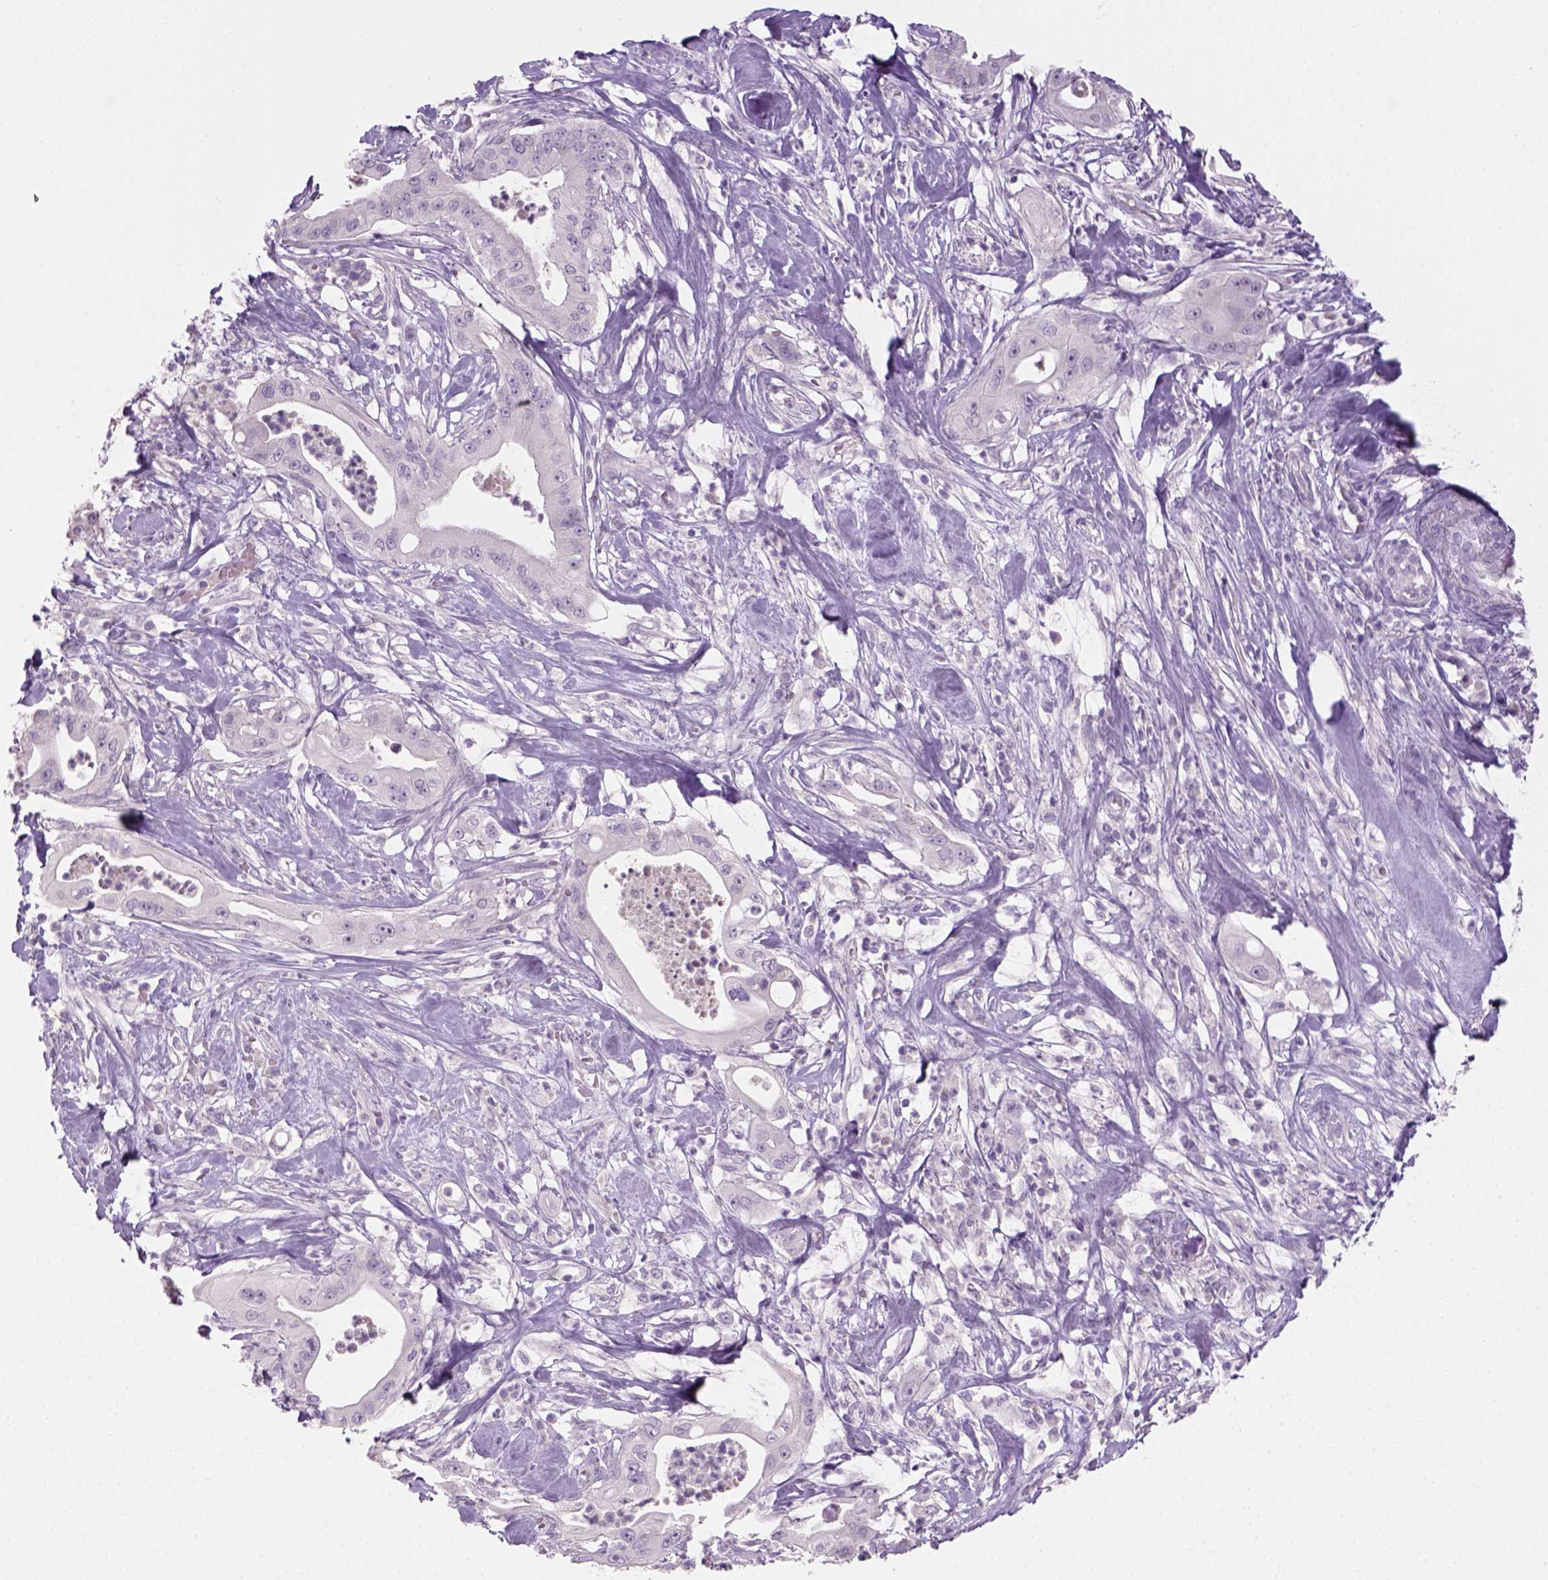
{"staining": {"intensity": "negative", "quantity": "none", "location": "none"}, "tissue": "pancreatic cancer", "cell_type": "Tumor cells", "image_type": "cancer", "snomed": [{"axis": "morphology", "description": "Adenocarcinoma, NOS"}, {"axis": "topography", "description": "Pancreas"}], "caption": "Immunohistochemical staining of human pancreatic adenocarcinoma shows no significant positivity in tumor cells.", "gene": "GFI1B", "patient": {"sex": "male", "age": 71}}